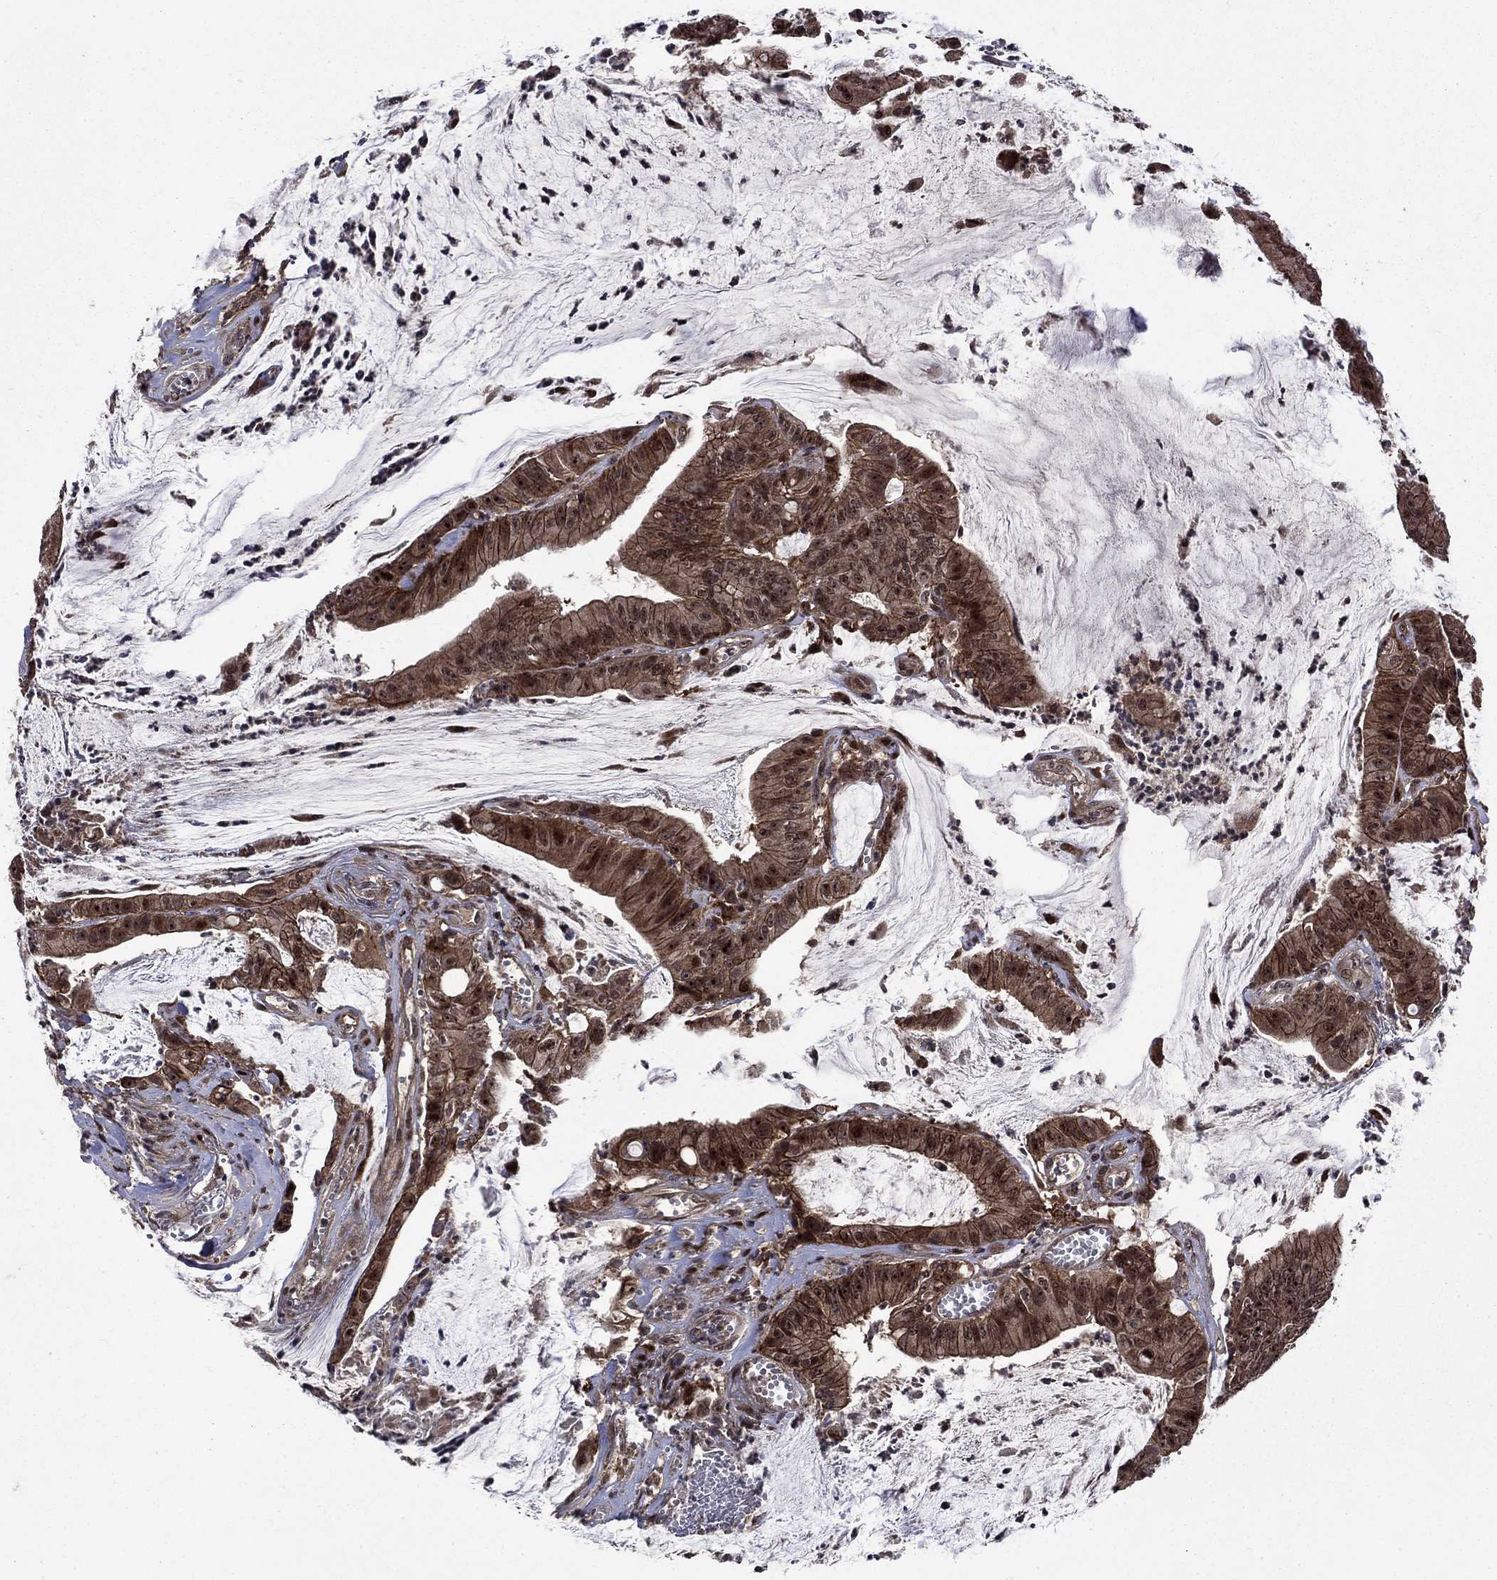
{"staining": {"intensity": "strong", "quantity": ">75%", "location": "cytoplasmic/membranous,nuclear"}, "tissue": "colorectal cancer", "cell_type": "Tumor cells", "image_type": "cancer", "snomed": [{"axis": "morphology", "description": "Adenocarcinoma, NOS"}, {"axis": "topography", "description": "Colon"}], "caption": "Colorectal cancer stained for a protein (brown) exhibits strong cytoplasmic/membranous and nuclear positive positivity in about >75% of tumor cells.", "gene": "AGTPBP1", "patient": {"sex": "female", "age": 69}}